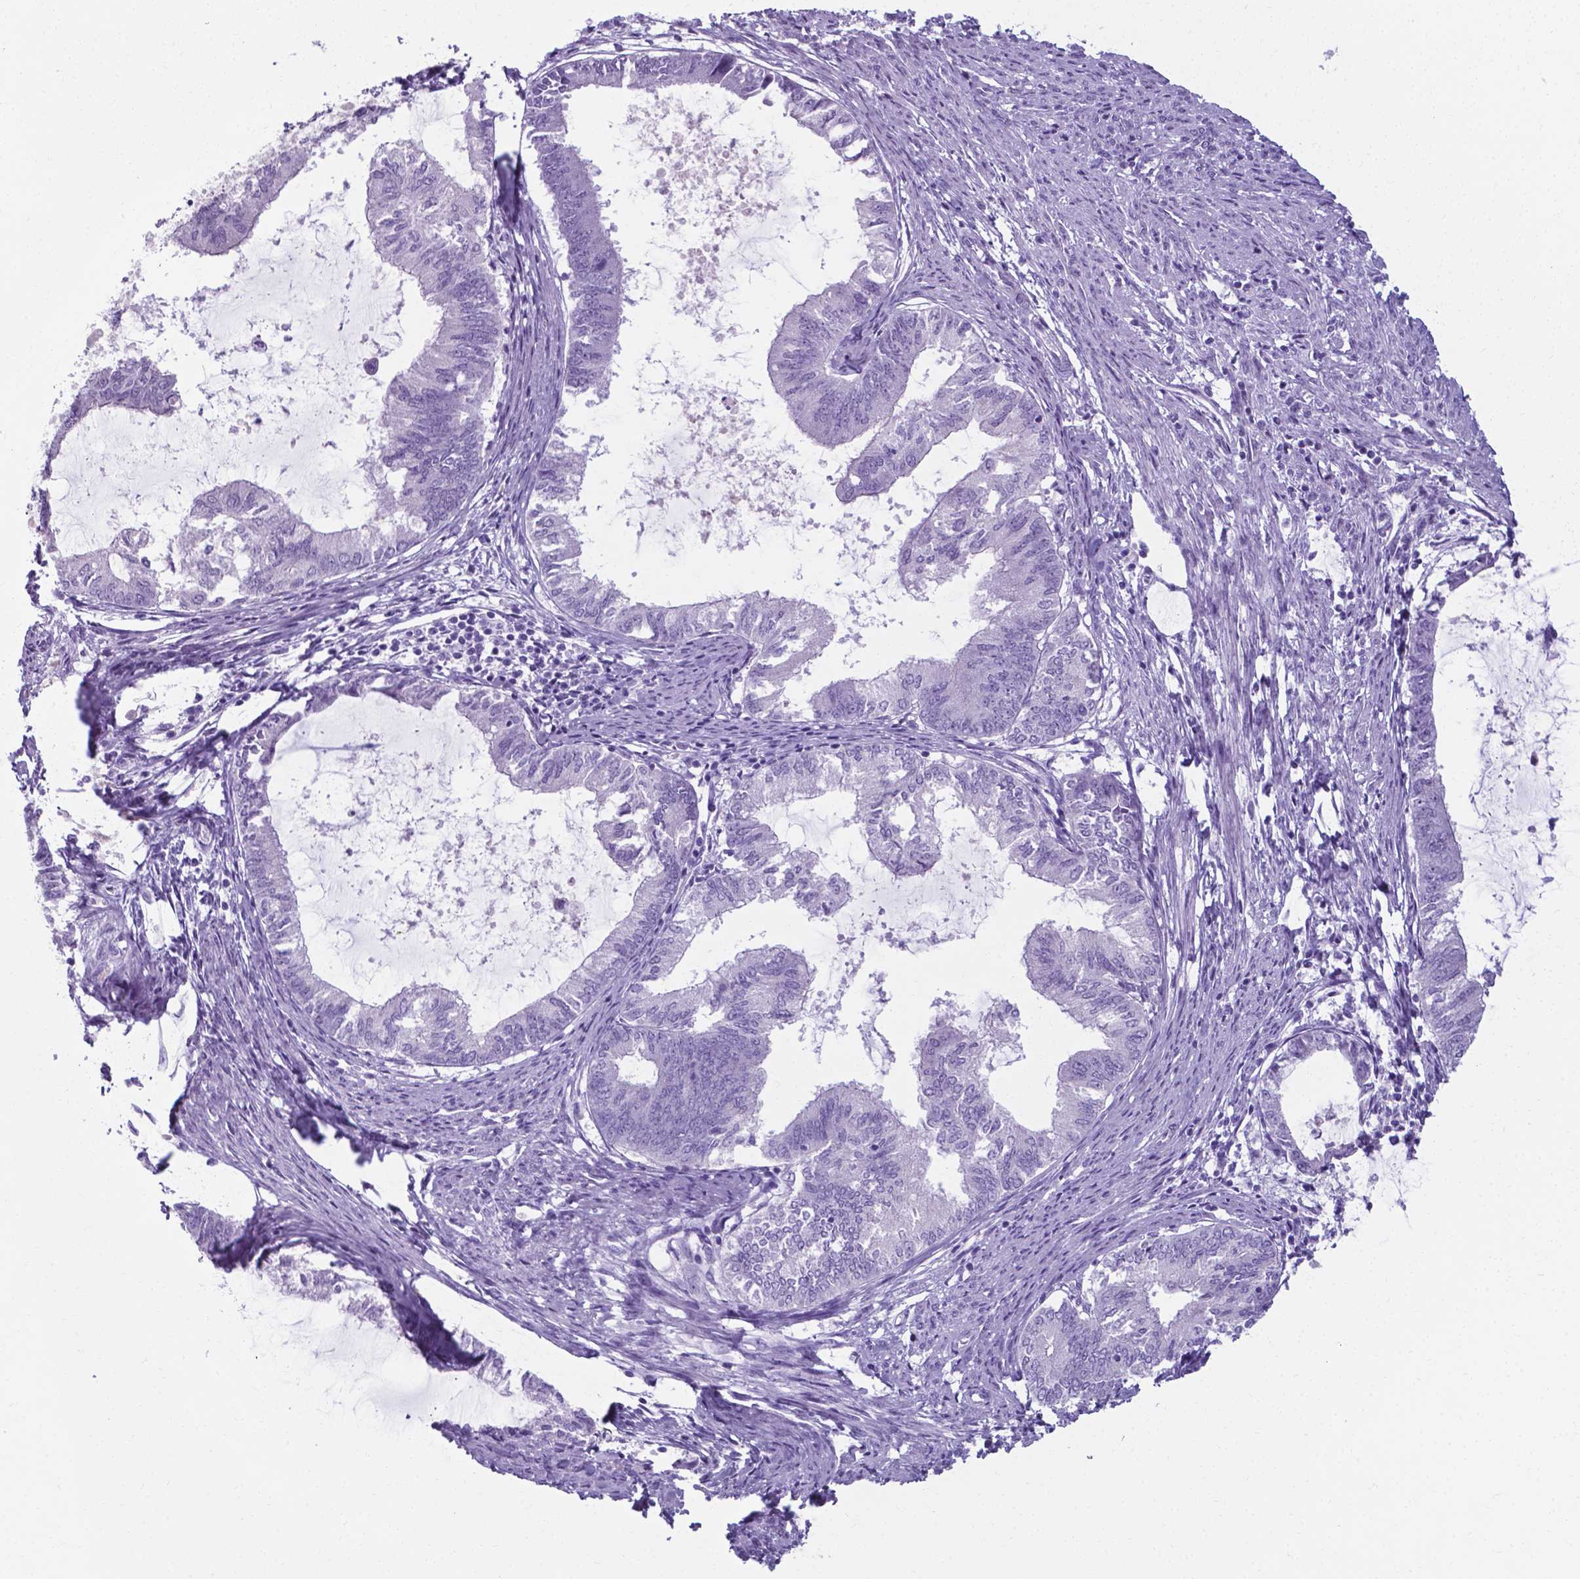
{"staining": {"intensity": "negative", "quantity": "none", "location": "none"}, "tissue": "endometrial cancer", "cell_type": "Tumor cells", "image_type": "cancer", "snomed": [{"axis": "morphology", "description": "Adenocarcinoma, NOS"}, {"axis": "topography", "description": "Endometrium"}], "caption": "High magnification brightfield microscopy of endometrial cancer stained with DAB (brown) and counterstained with hematoxylin (blue): tumor cells show no significant staining.", "gene": "AP5B1", "patient": {"sex": "female", "age": 86}}